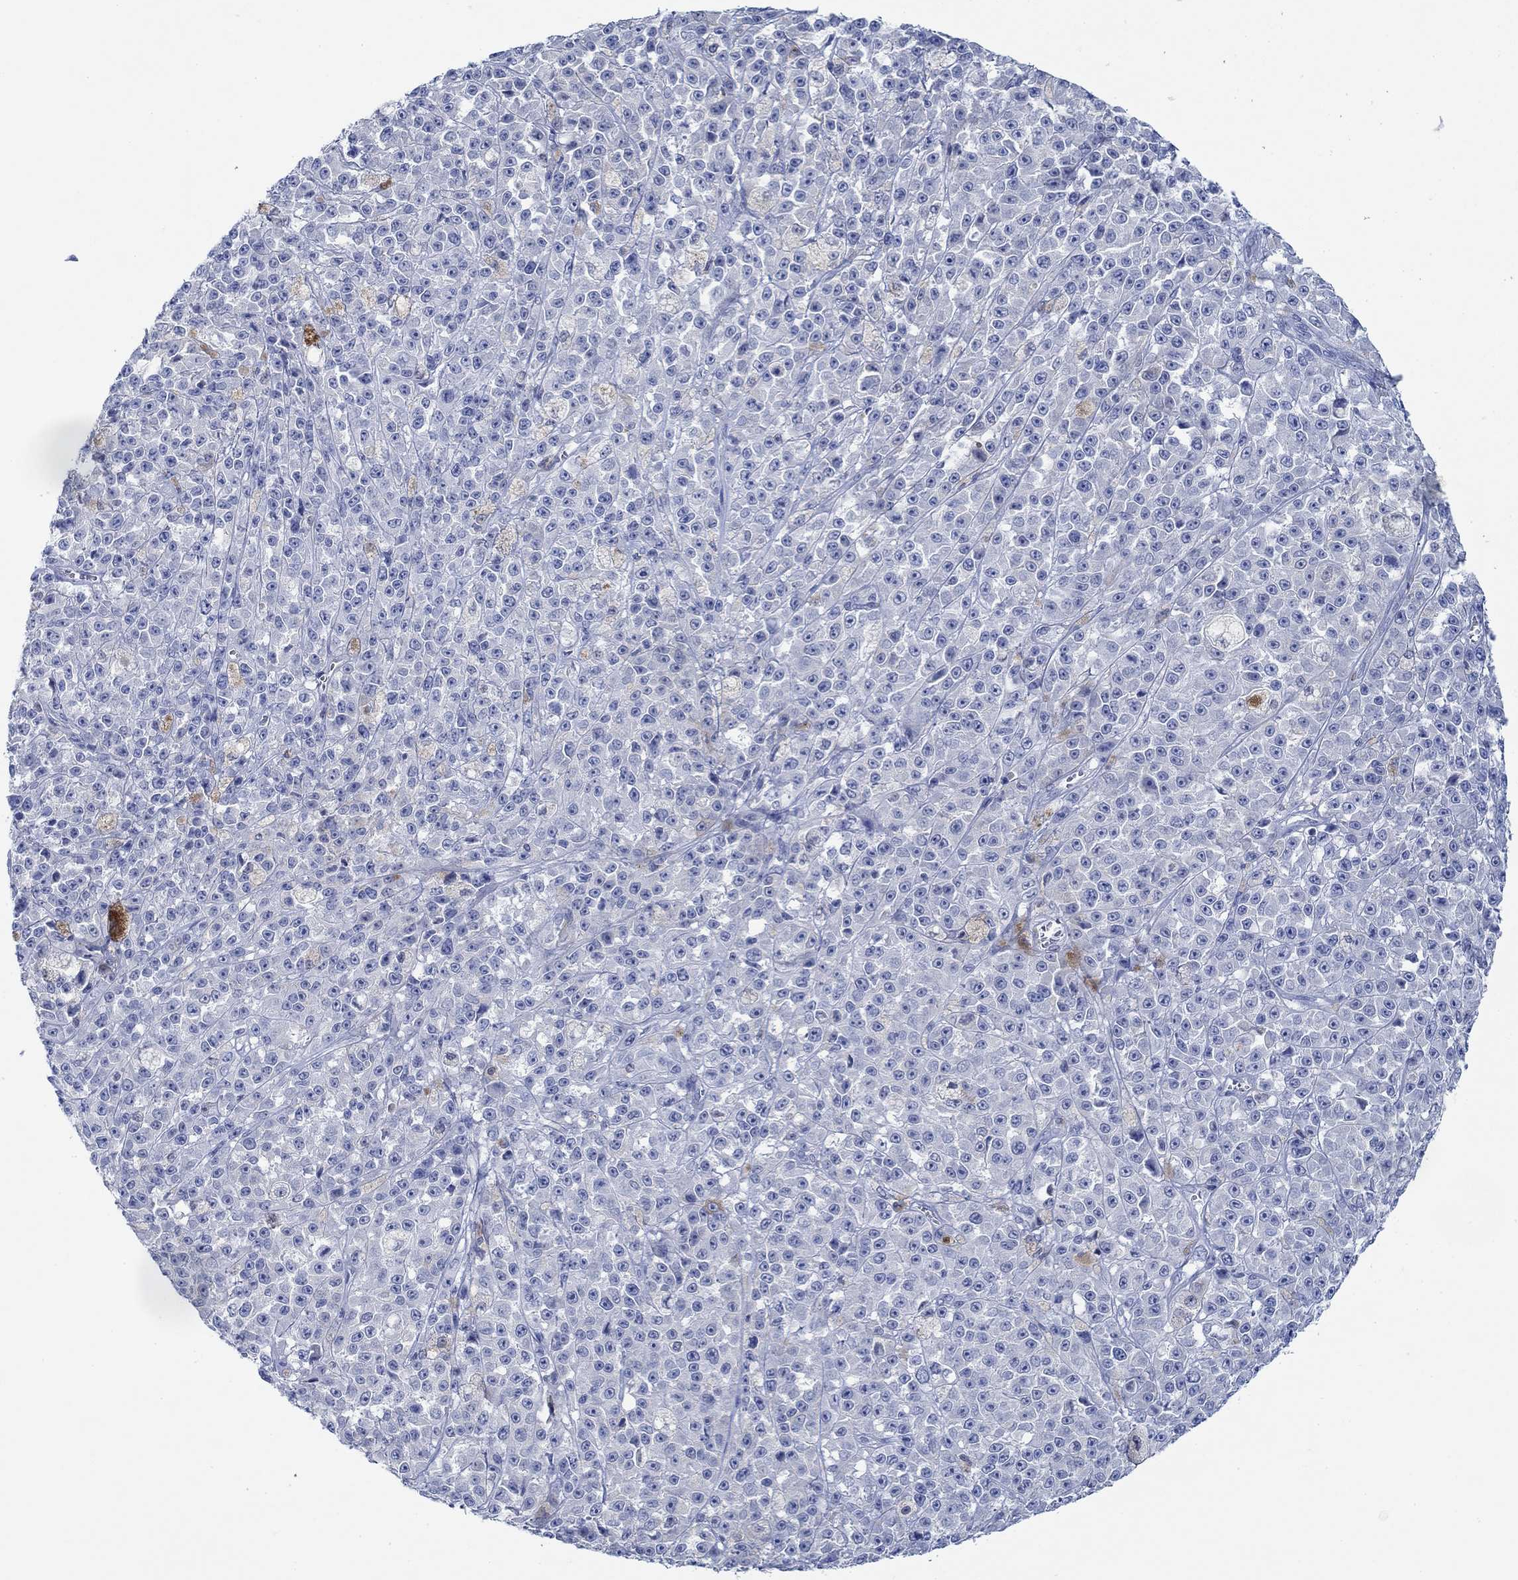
{"staining": {"intensity": "negative", "quantity": "none", "location": "none"}, "tissue": "melanoma", "cell_type": "Tumor cells", "image_type": "cancer", "snomed": [{"axis": "morphology", "description": "Malignant melanoma, NOS"}, {"axis": "topography", "description": "Skin"}], "caption": "IHC of malignant melanoma displays no expression in tumor cells. (DAB IHC visualized using brightfield microscopy, high magnification).", "gene": "PPP1R17", "patient": {"sex": "female", "age": 58}}